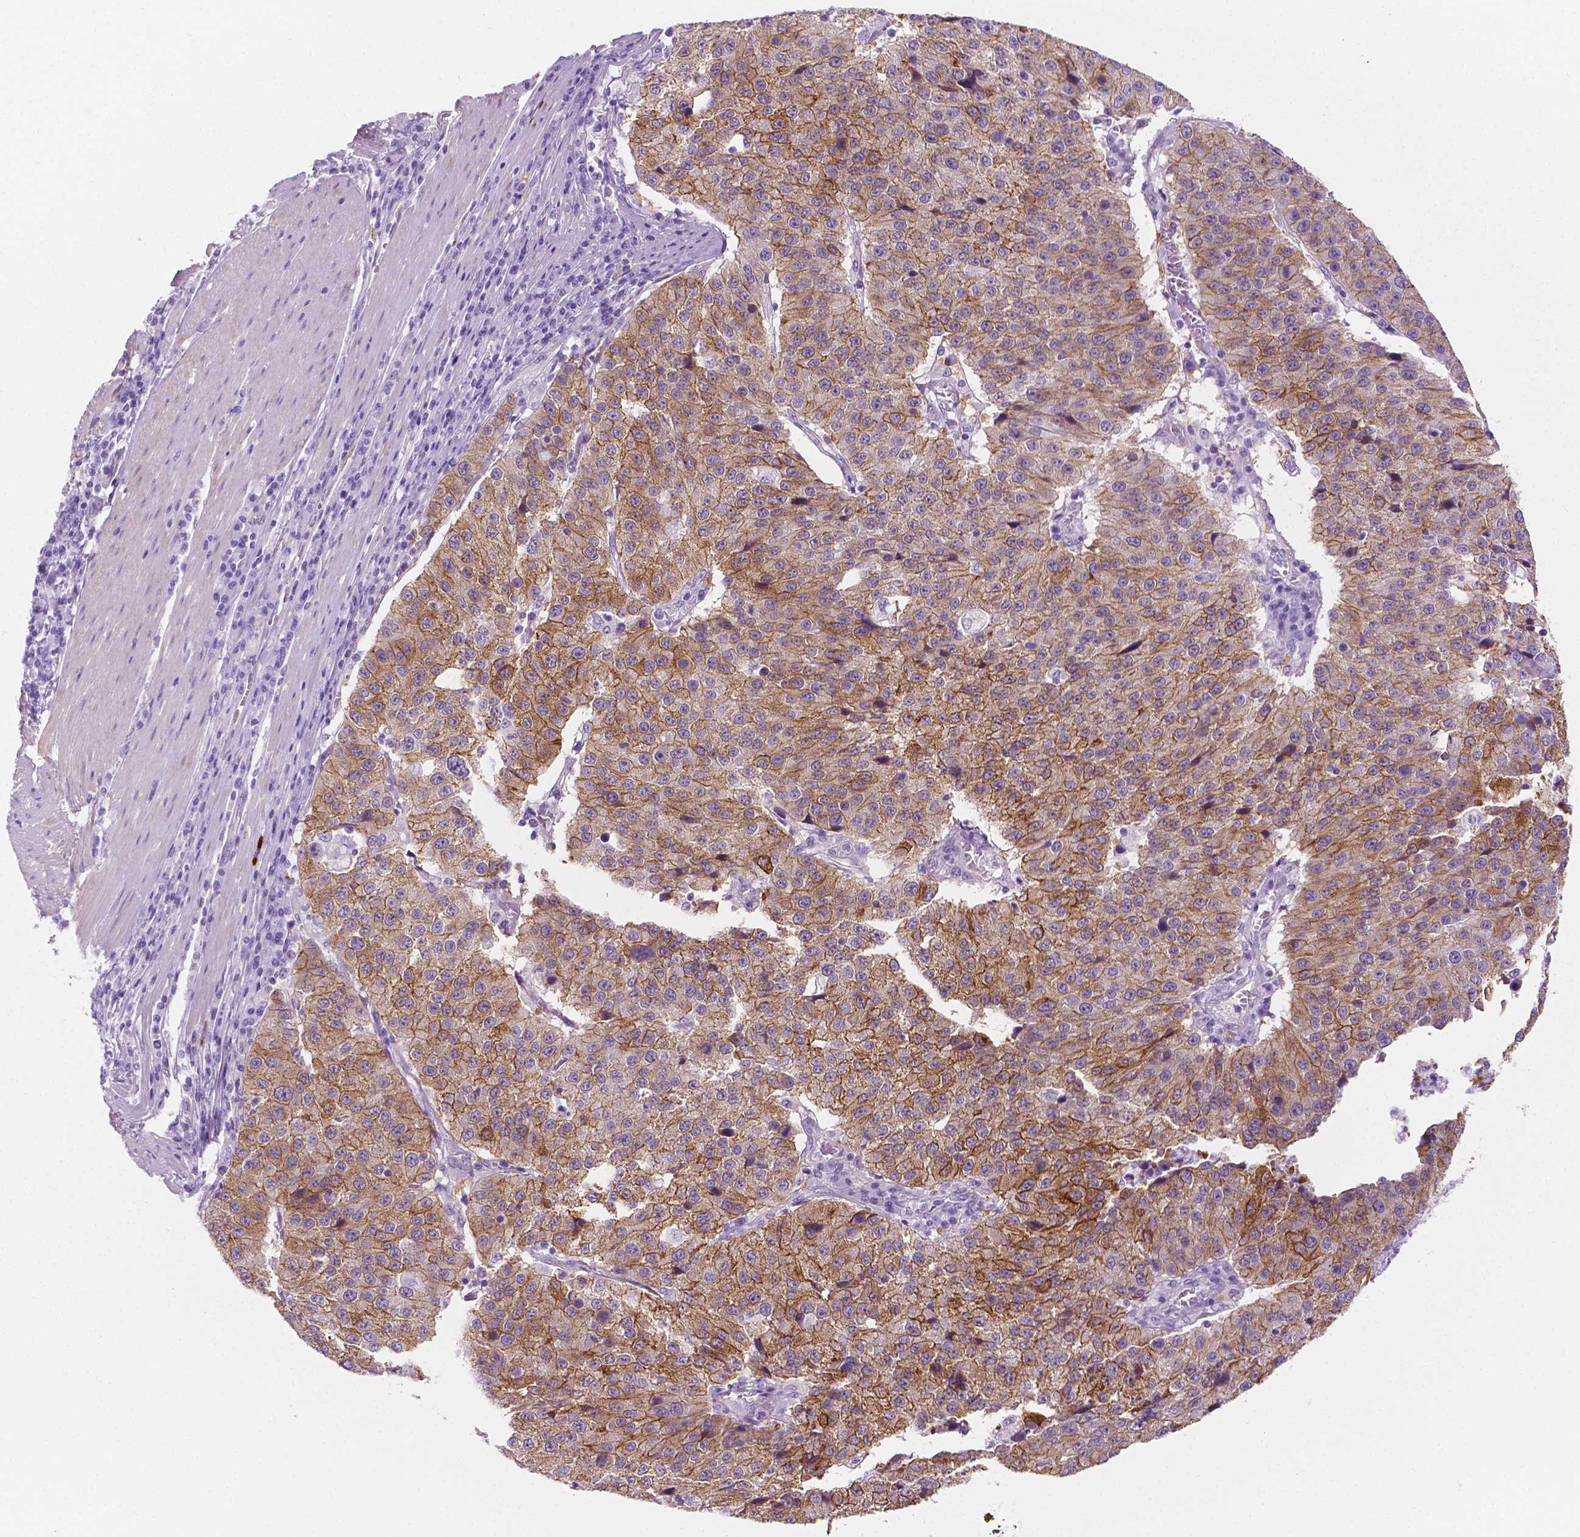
{"staining": {"intensity": "moderate", "quantity": "25%-75%", "location": "cytoplasmic/membranous"}, "tissue": "stomach cancer", "cell_type": "Tumor cells", "image_type": "cancer", "snomed": [{"axis": "morphology", "description": "Adenocarcinoma, NOS"}, {"axis": "topography", "description": "Stomach"}], "caption": "An image showing moderate cytoplasmic/membranous expression in approximately 25%-75% of tumor cells in stomach cancer (adenocarcinoma), as visualized by brown immunohistochemical staining.", "gene": "EPPK1", "patient": {"sex": "male", "age": 71}}